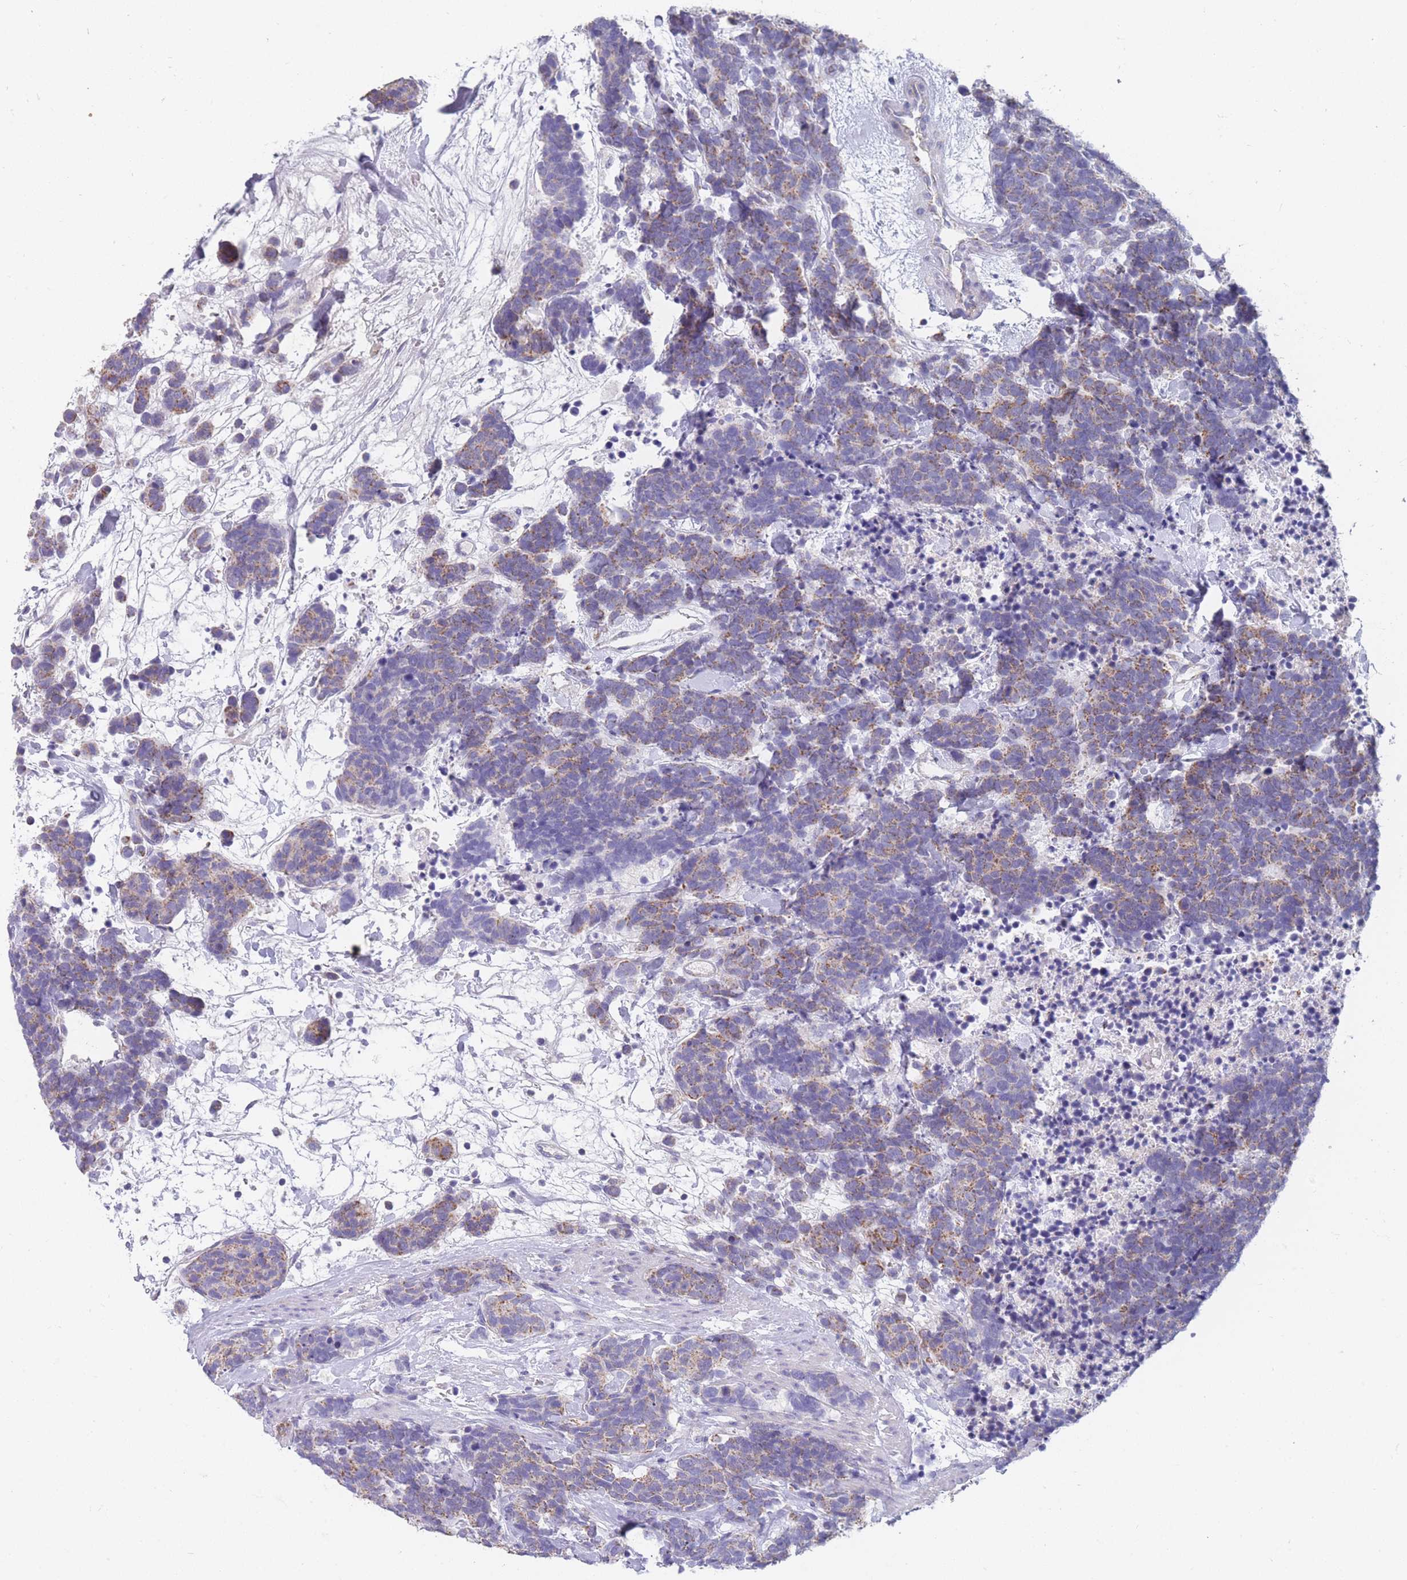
{"staining": {"intensity": "moderate", "quantity": "25%-75%", "location": "cytoplasmic/membranous"}, "tissue": "carcinoid", "cell_type": "Tumor cells", "image_type": "cancer", "snomed": [{"axis": "morphology", "description": "Carcinoma, NOS"}, {"axis": "morphology", "description": "Carcinoid, malignant, NOS"}, {"axis": "topography", "description": "Prostate"}], "caption": "High-magnification brightfield microscopy of carcinoid stained with DAB (3,3'-diaminobenzidine) (brown) and counterstained with hematoxylin (blue). tumor cells exhibit moderate cytoplasmic/membranous positivity is identified in about25%-75% of cells.", "gene": "MRPS14", "patient": {"sex": "male", "age": 57}}